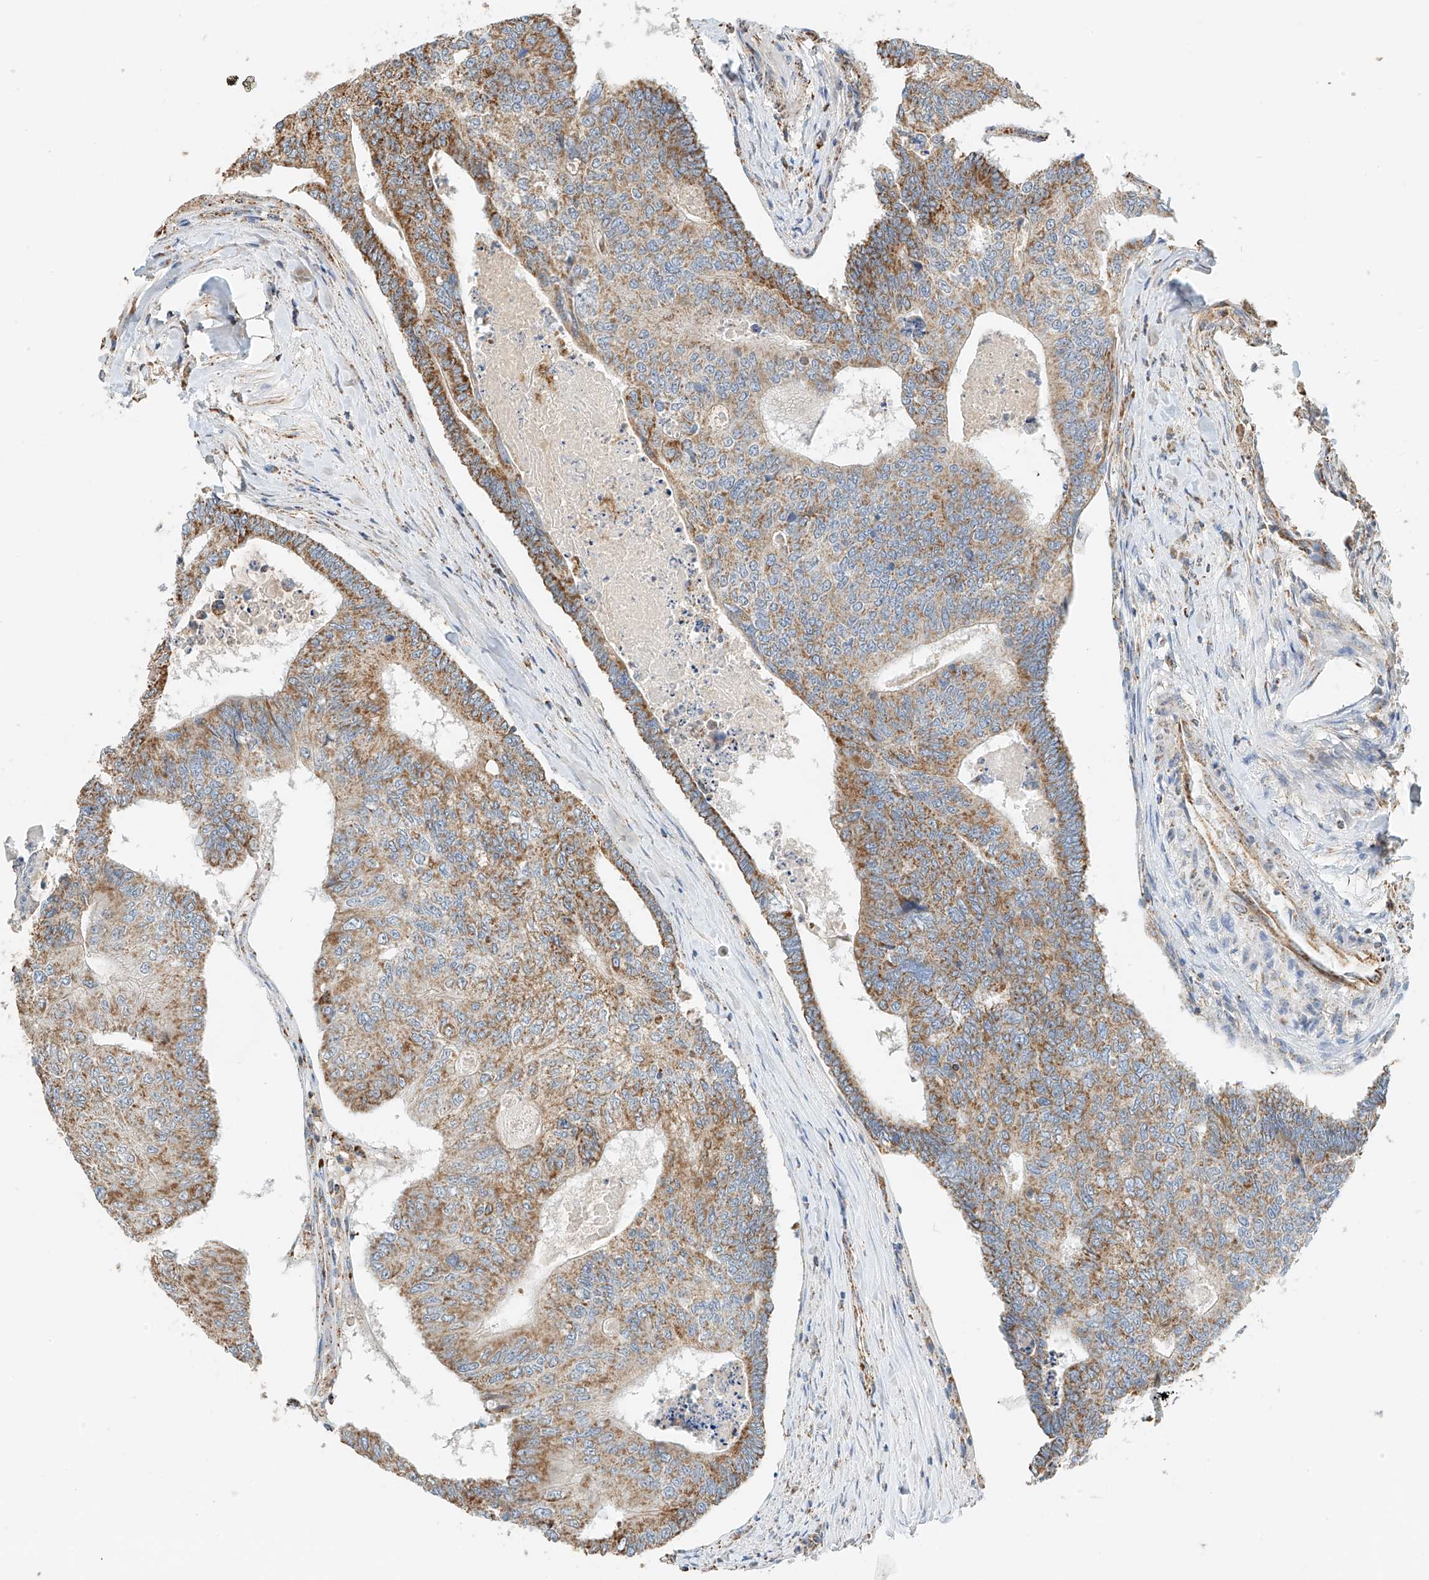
{"staining": {"intensity": "moderate", "quantity": ">75%", "location": "cytoplasmic/membranous"}, "tissue": "colorectal cancer", "cell_type": "Tumor cells", "image_type": "cancer", "snomed": [{"axis": "morphology", "description": "Adenocarcinoma, NOS"}, {"axis": "topography", "description": "Colon"}], "caption": "High-power microscopy captured an IHC histopathology image of colorectal adenocarcinoma, revealing moderate cytoplasmic/membranous staining in about >75% of tumor cells. The staining is performed using DAB (3,3'-diaminobenzidine) brown chromogen to label protein expression. The nuclei are counter-stained blue using hematoxylin.", "gene": "YIPF7", "patient": {"sex": "female", "age": 67}}